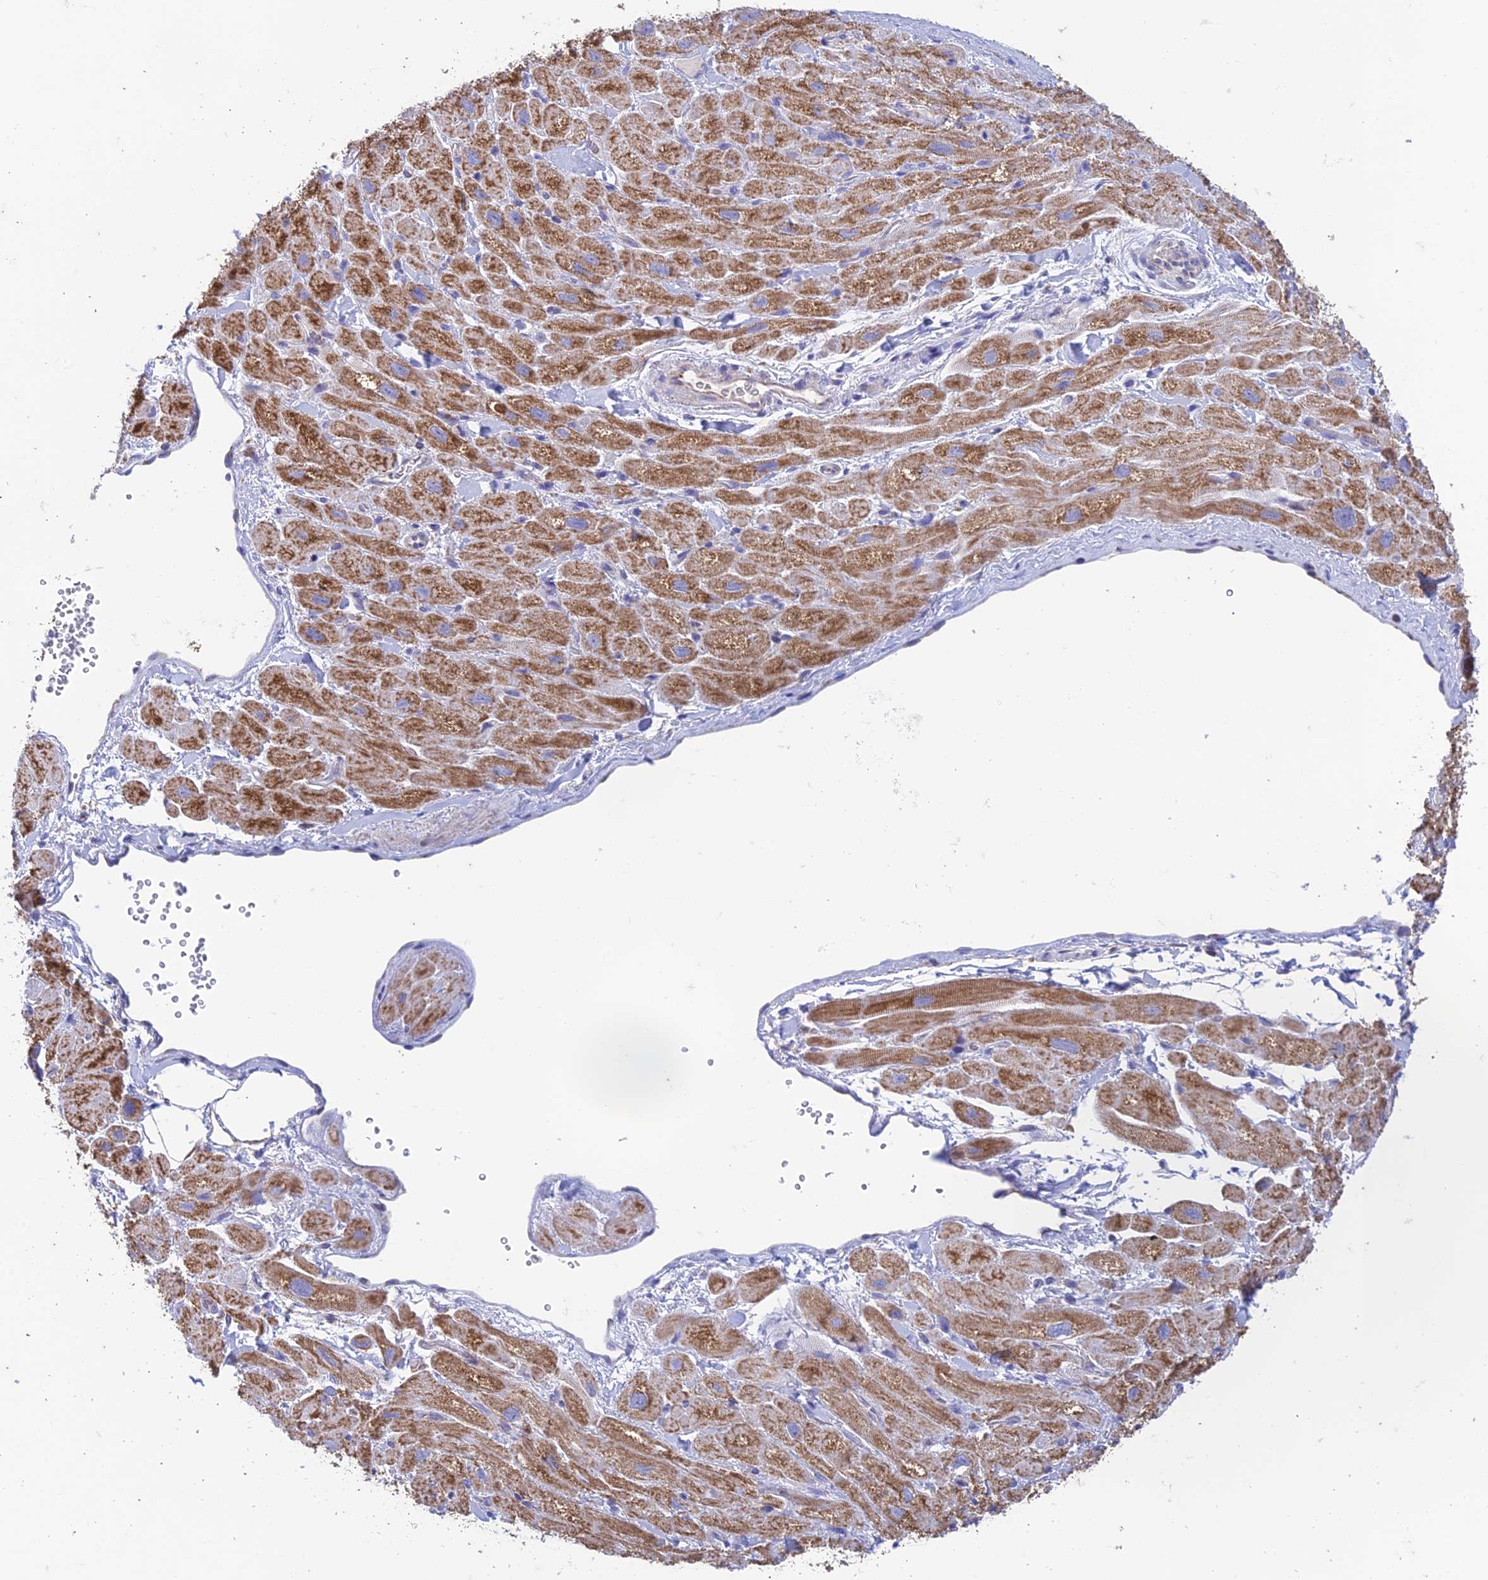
{"staining": {"intensity": "moderate", "quantity": ">75%", "location": "cytoplasmic/membranous"}, "tissue": "heart muscle", "cell_type": "Cardiomyocytes", "image_type": "normal", "snomed": [{"axis": "morphology", "description": "Normal tissue, NOS"}, {"axis": "topography", "description": "Heart"}], "caption": "A medium amount of moderate cytoplasmic/membranous staining is present in approximately >75% of cardiomyocytes in unremarkable heart muscle. Immunohistochemistry (ihc) stains the protein in brown and the nuclei are stained blue.", "gene": "ZNF181", "patient": {"sex": "male", "age": 65}}